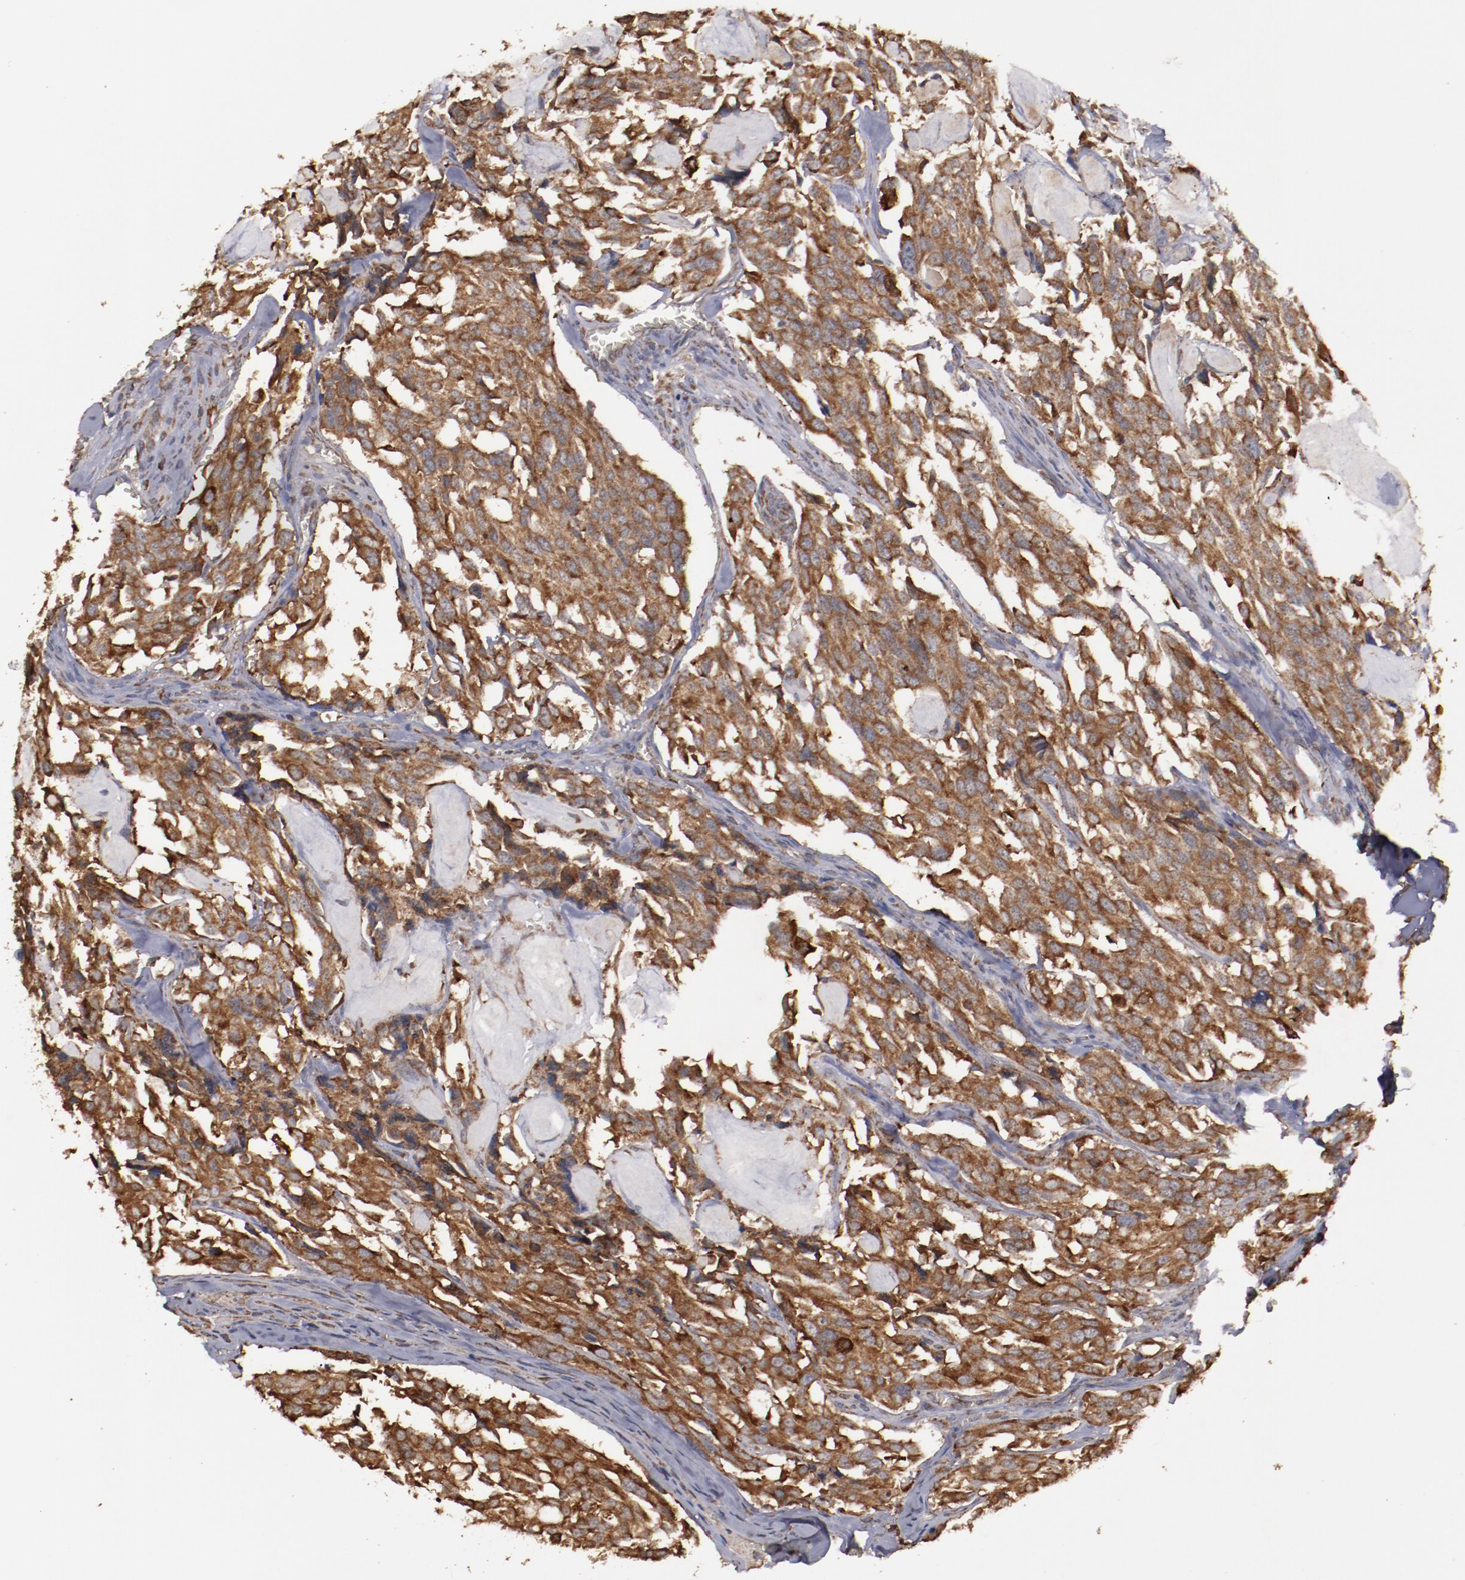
{"staining": {"intensity": "strong", "quantity": ">75%", "location": "cytoplasmic/membranous"}, "tissue": "thyroid cancer", "cell_type": "Tumor cells", "image_type": "cancer", "snomed": [{"axis": "morphology", "description": "Carcinoma, NOS"}, {"axis": "morphology", "description": "Carcinoid, malignant, NOS"}, {"axis": "topography", "description": "Thyroid gland"}], "caption": "Protein staining by IHC reveals strong cytoplasmic/membranous staining in about >75% of tumor cells in thyroid cancer (carcinoma). The staining is performed using DAB brown chromogen to label protein expression. The nuclei are counter-stained blue using hematoxylin.", "gene": "RPS4Y1", "patient": {"sex": "male", "age": 33}}